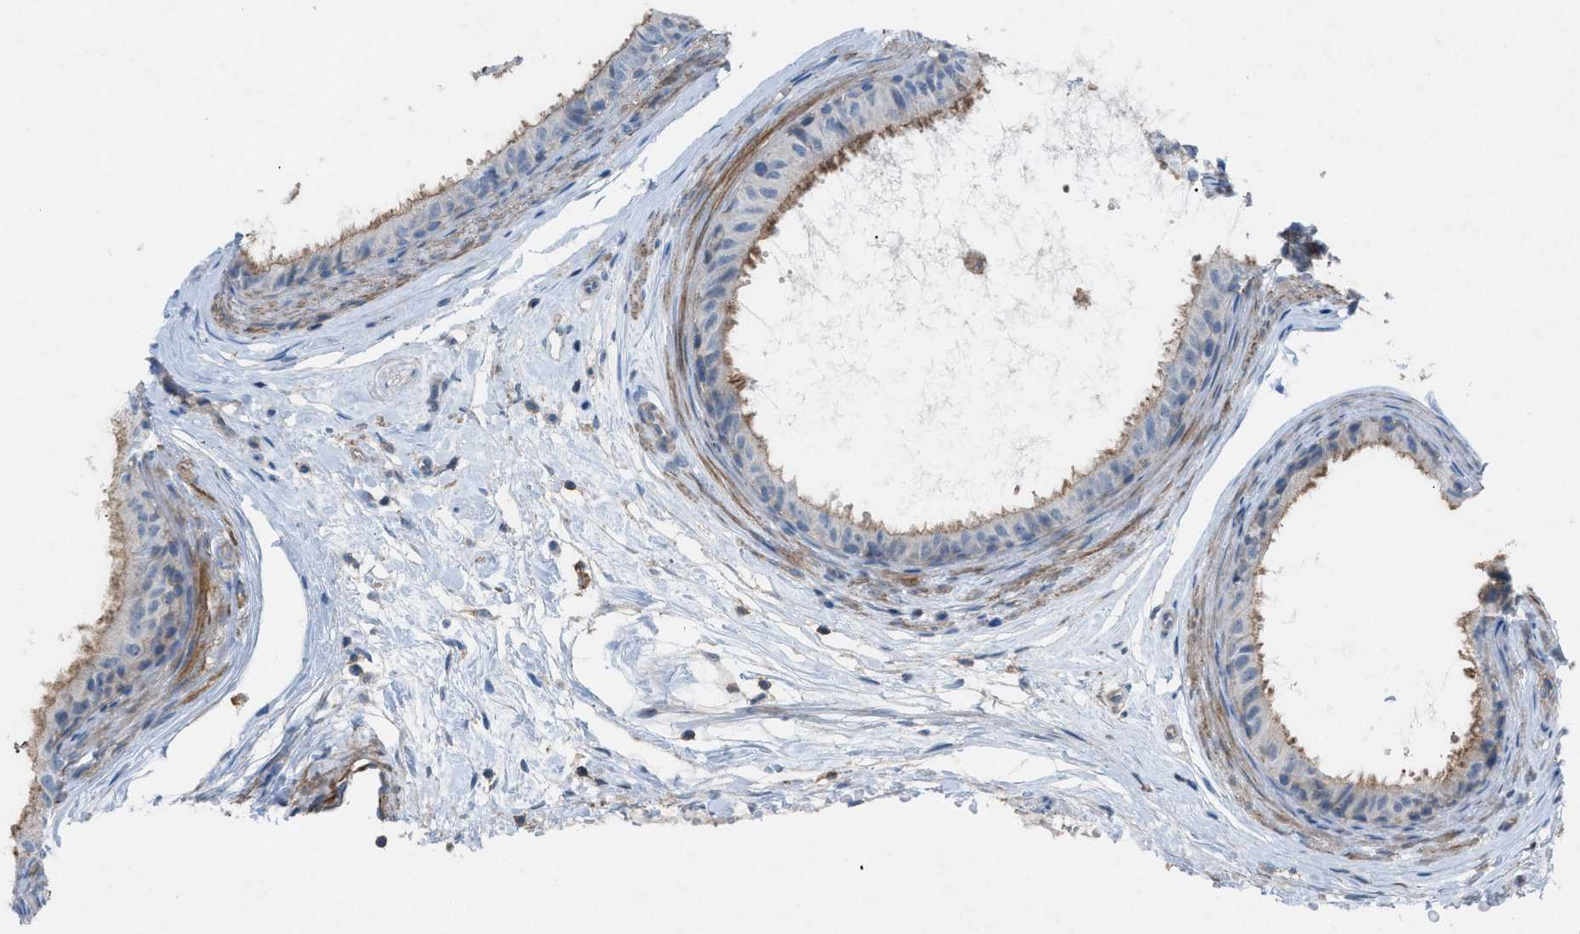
{"staining": {"intensity": "moderate", "quantity": ">75%", "location": "cytoplasmic/membranous"}, "tissue": "epididymis", "cell_type": "Glandular cells", "image_type": "normal", "snomed": [{"axis": "morphology", "description": "Normal tissue, NOS"}, {"axis": "morphology", "description": "Inflammation, NOS"}, {"axis": "topography", "description": "Epididymis"}], "caption": "Immunohistochemical staining of unremarkable epididymis demonstrates medium levels of moderate cytoplasmic/membranous staining in approximately >75% of glandular cells.", "gene": "NCK2", "patient": {"sex": "male", "age": 85}}